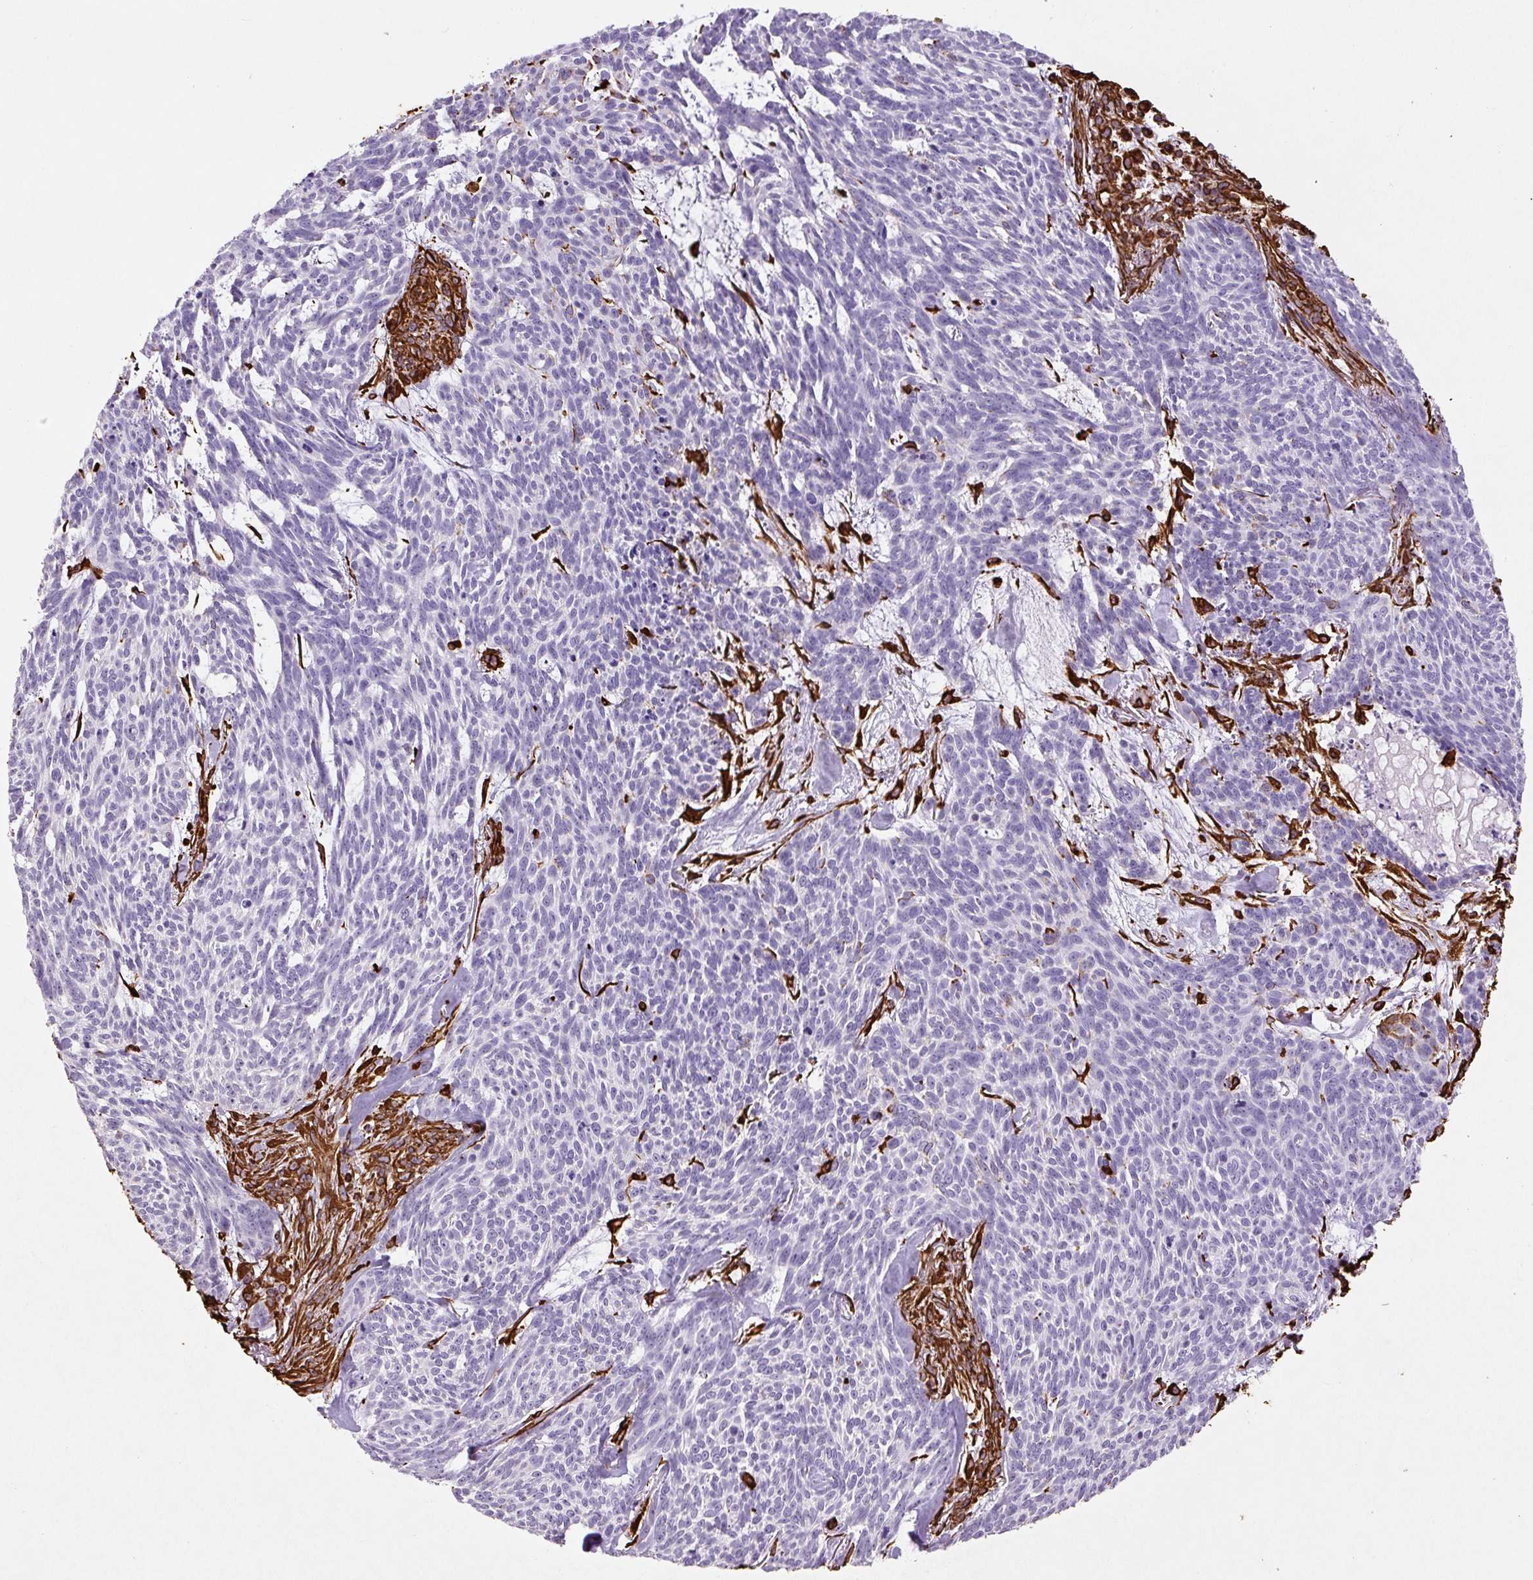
{"staining": {"intensity": "negative", "quantity": "none", "location": "none"}, "tissue": "skin cancer", "cell_type": "Tumor cells", "image_type": "cancer", "snomed": [{"axis": "morphology", "description": "Basal cell carcinoma"}, {"axis": "topography", "description": "Skin"}], "caption": "DAB immunohistochemical staining of skin cancer (basal cell carcinoma) shows no significant expression in tumor cells. Brightfield microscopy of IHC stained with DAB (3,3'-diaminobenzidine) (brown) and hematoxylin (blue), captured at high magnification.", "gene": "VIM", "patient": {"sex": "female", "age": 93}}